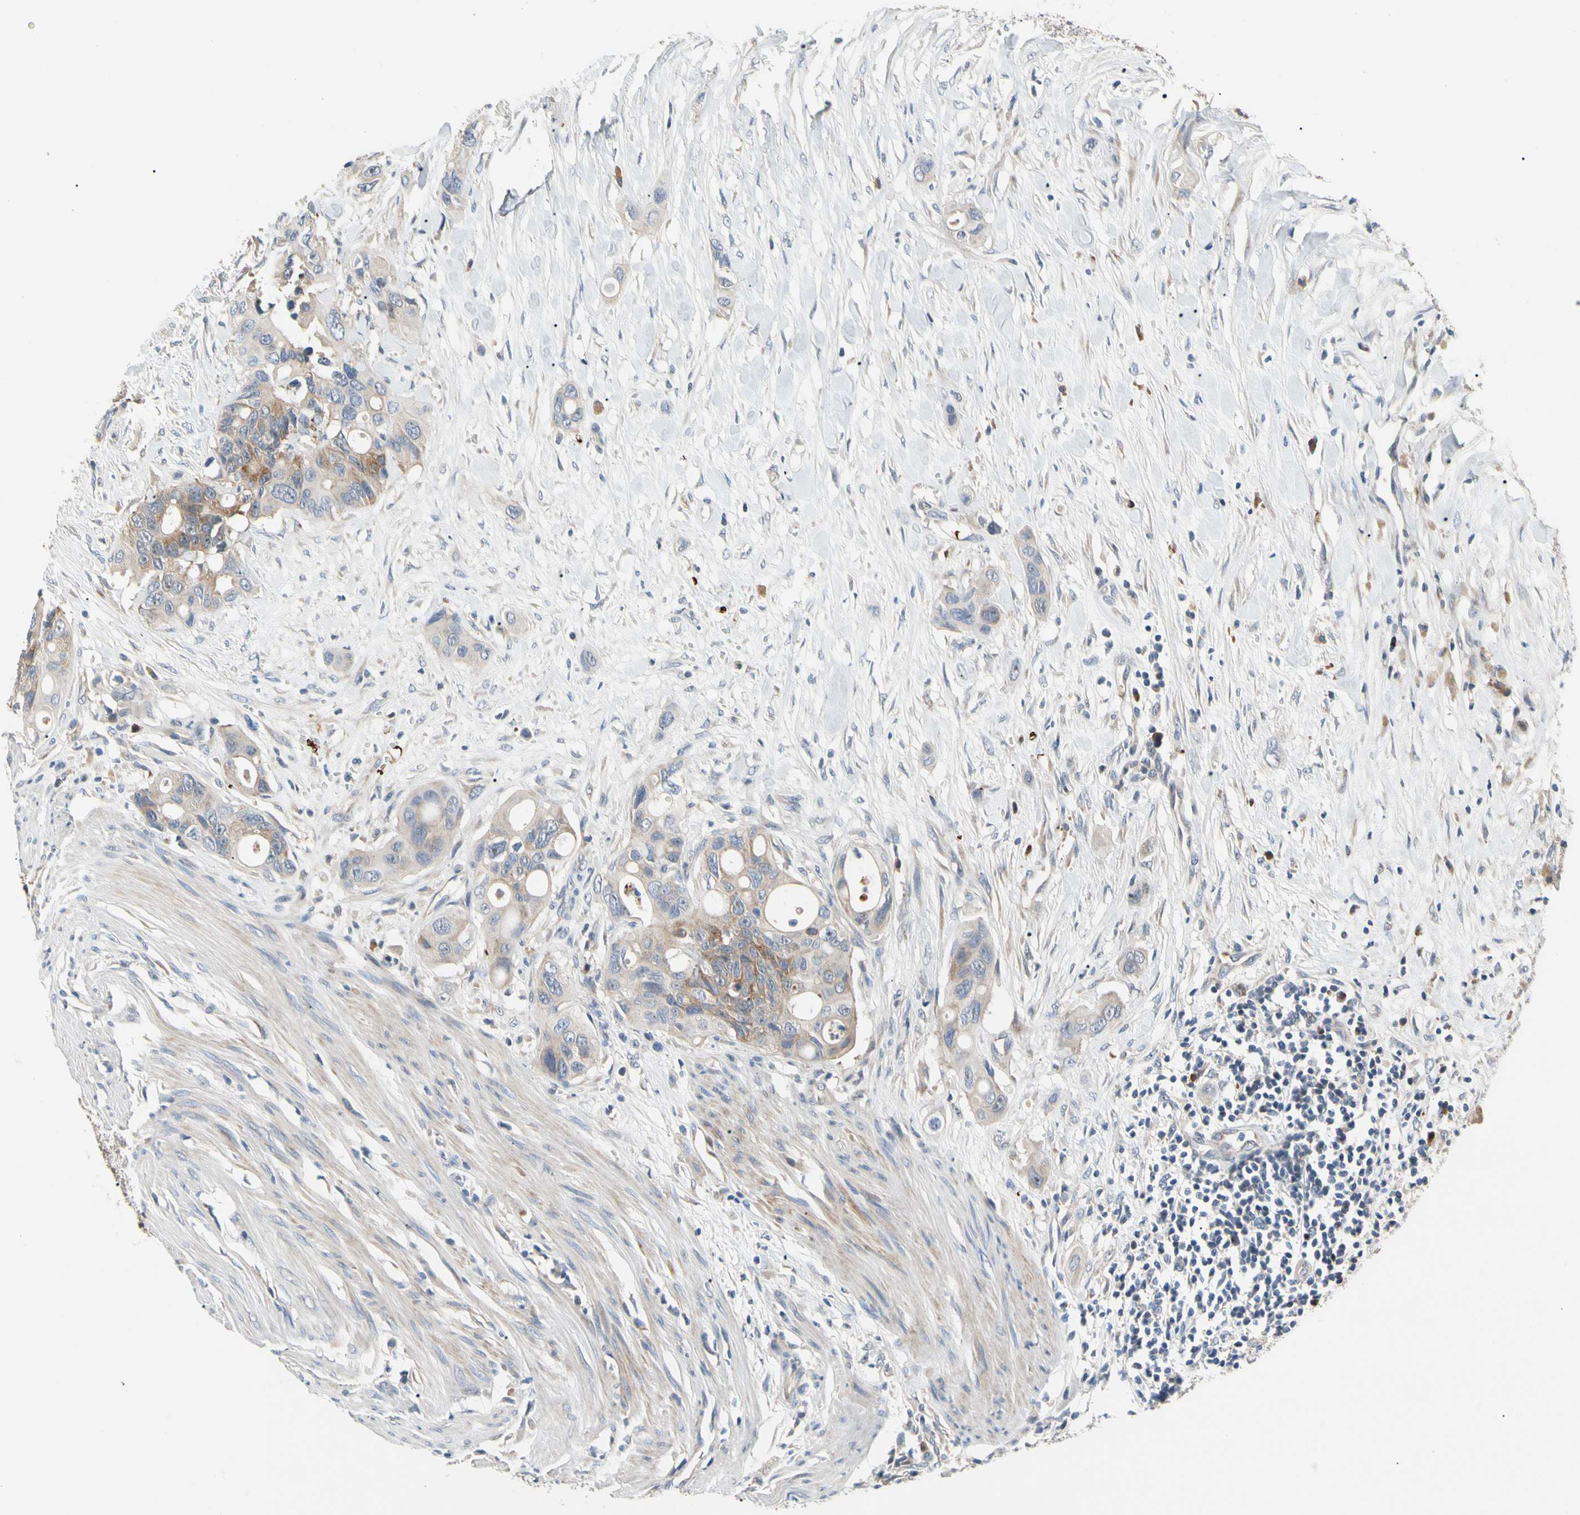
{"staining": {"intensity": "moderate", "quantity": "<25%", "location": "cytoplasmic/membranous"}, "tissue": "colorectal cancer", "cell_type": "Tumor cells", "image_type": "cancer", "snomed": [{"axis": "morphology", "description": "Adenocarcinoma, NOS"}, {"axis": "topography", "description": "Colon"}], "caption": "Adenocarcinoma (colorectal) stained for a protein (brown) shows moderate cytoplasmic/membranous positive positivity in about <25% of tumor cells.", "gene": "HMGCR", "patient": {"sex": "female", "age": 57}}